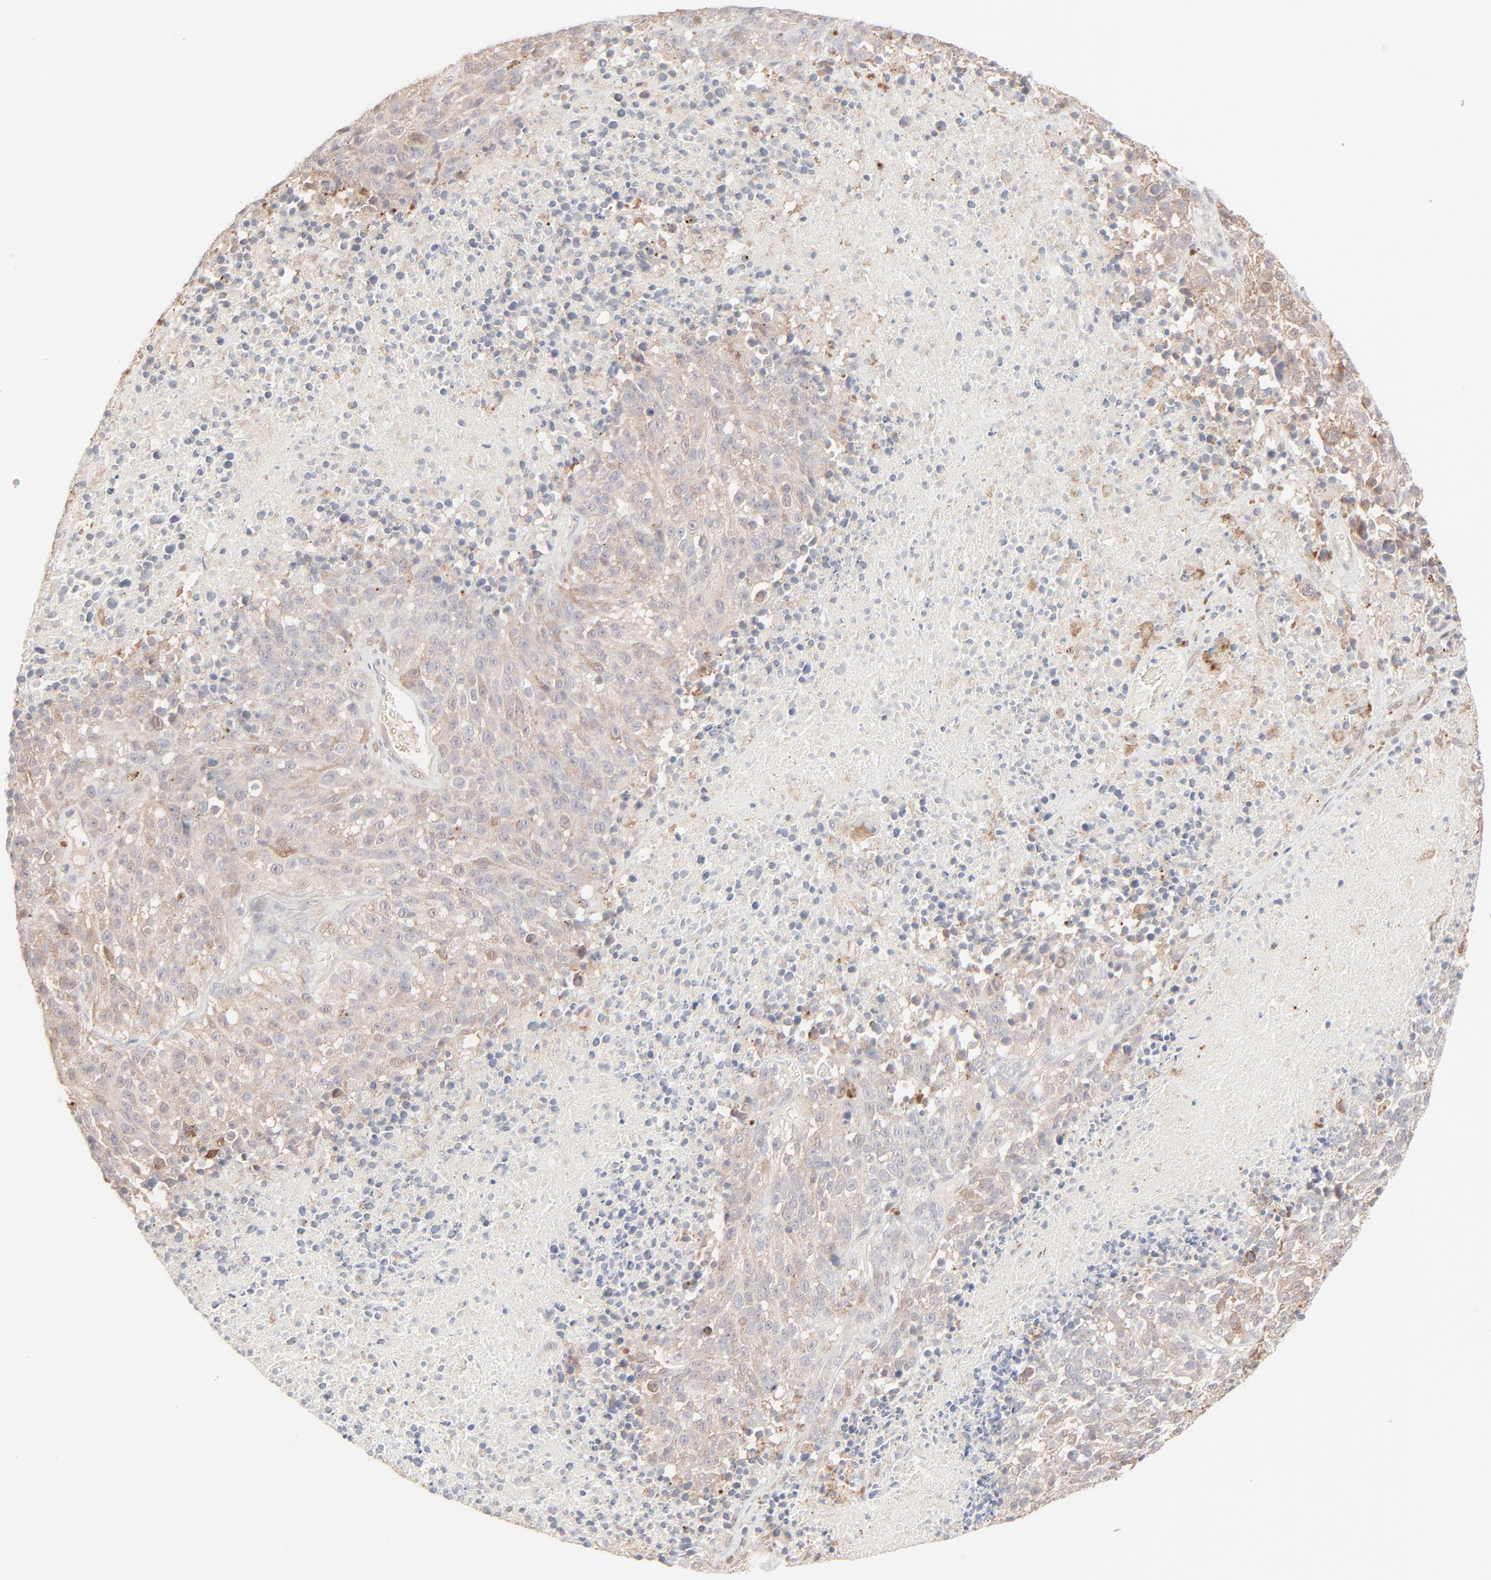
{"staining": {"intensity": "weak", "quantity": "25%-75%", "location": "cytoplasmic/membranous"}, "tissue": "melanoma", "cell_type": "Tumor cells", "image_type": "cancer", "snomed": [{"axis": "morphology", "description": "Malignant melanoma, Metastatic site"}, {"axis": "topography", "description": "Cerebral cortex"}], "caption": "Protein staining of melanoma tissue displays weak cytoplasmic/membranous expression in approximately 25%-75% of tumor cells. (brown staining indicates protein expression, while blue staining denotes nuclei).", "gene": "LGALS2", "patient": {"sex": "female", "age": 52}}